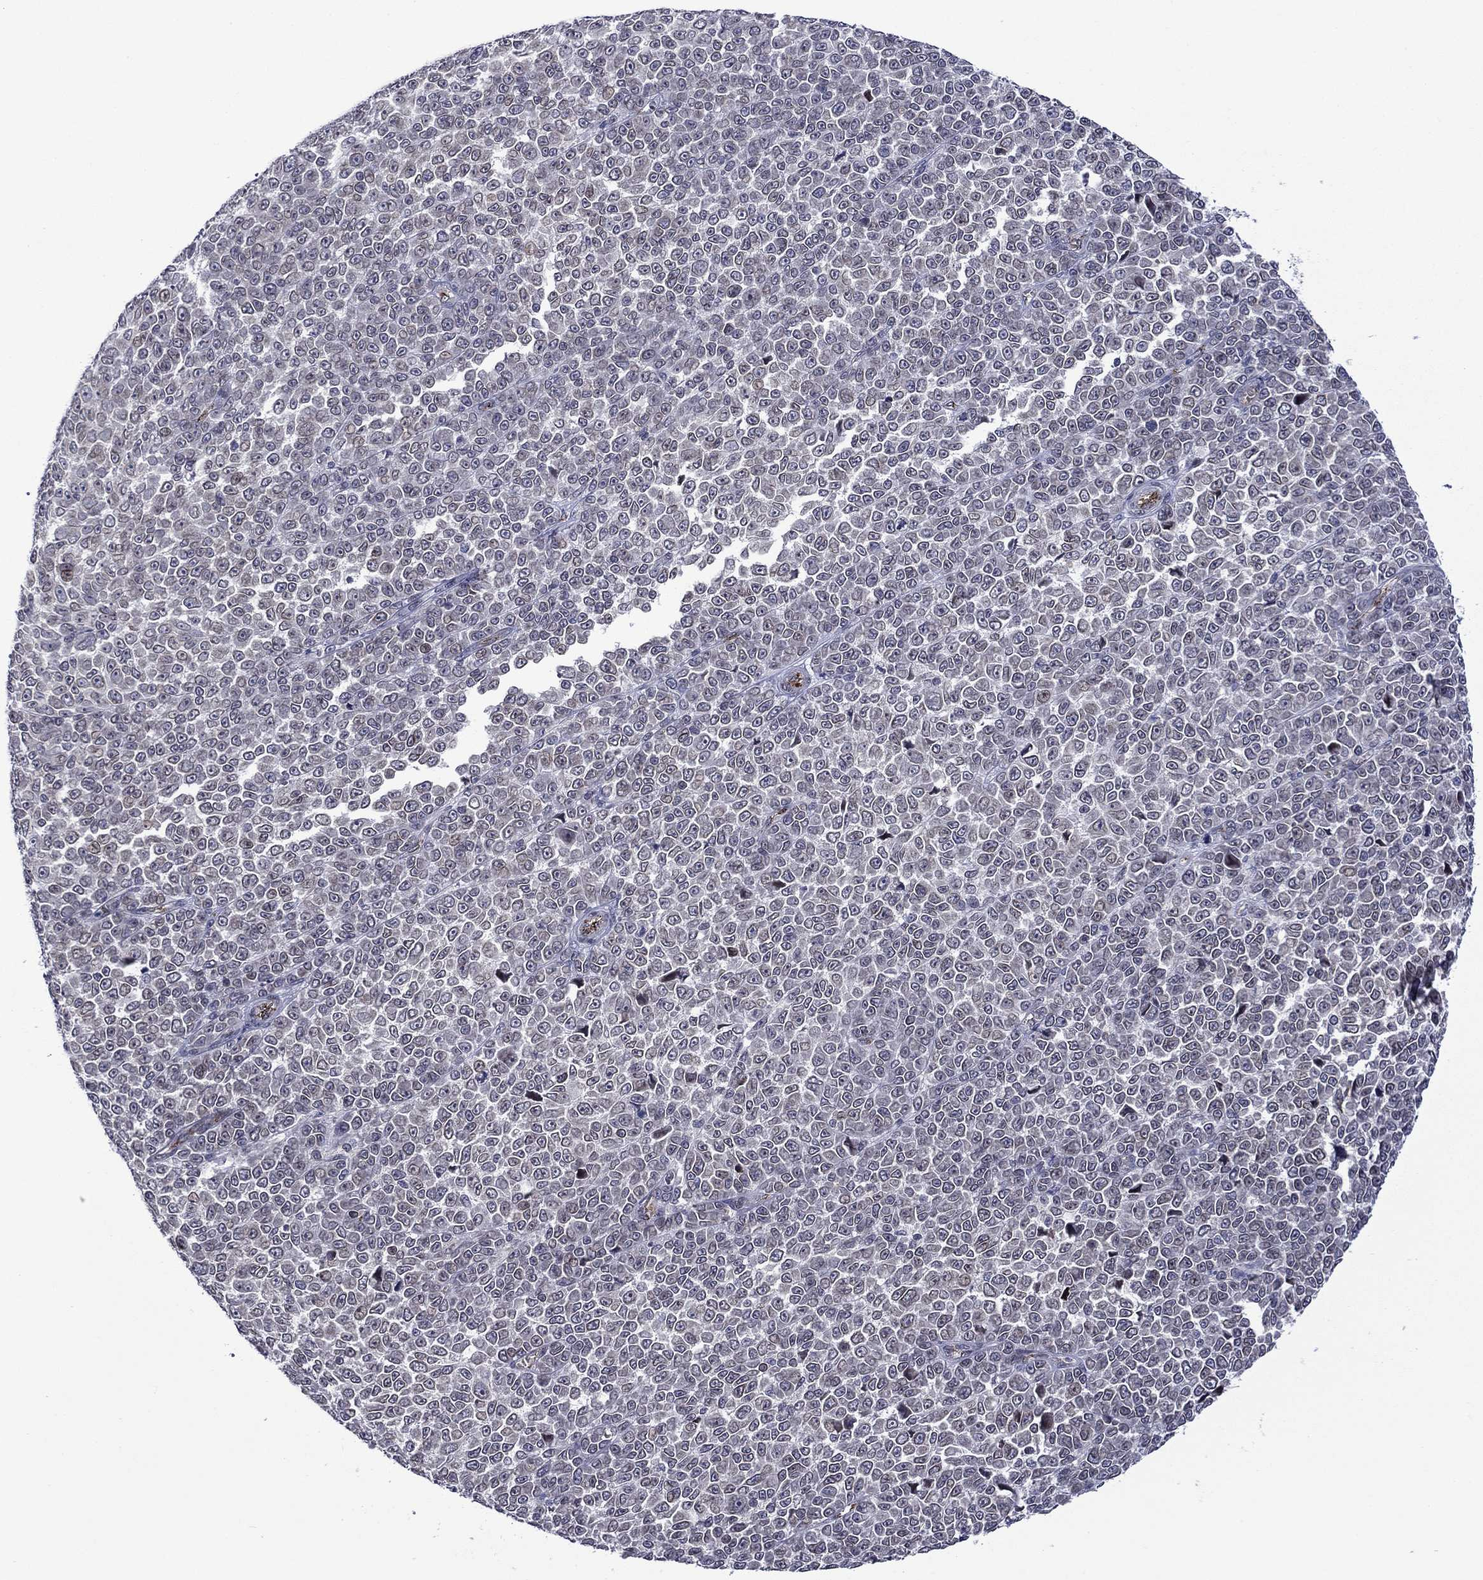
{"staining": {"intensity": "negative", "quantity": "none", "location": "none"}, "tissue": "melanoma", "cell_type": "Tumor cells", "image_type": "cancer", "snomed": [{"axis": "morphology", "description": "Malignant melanoma, NOS"}, {"axis": "topography", "description": "Skin"}], "caption": "An immunohistochemistry (IHC) histopathology image of malignant melanoma is shown. There is no staining in tumor cells of malignant melanoma. (DAB (3,3'-diaminobenzidine) immunohistochemistry (IHC) with hematoxylin counter stain).", "gene": "SLITRK1", "patient": {"sex": "female", "age": 95}}